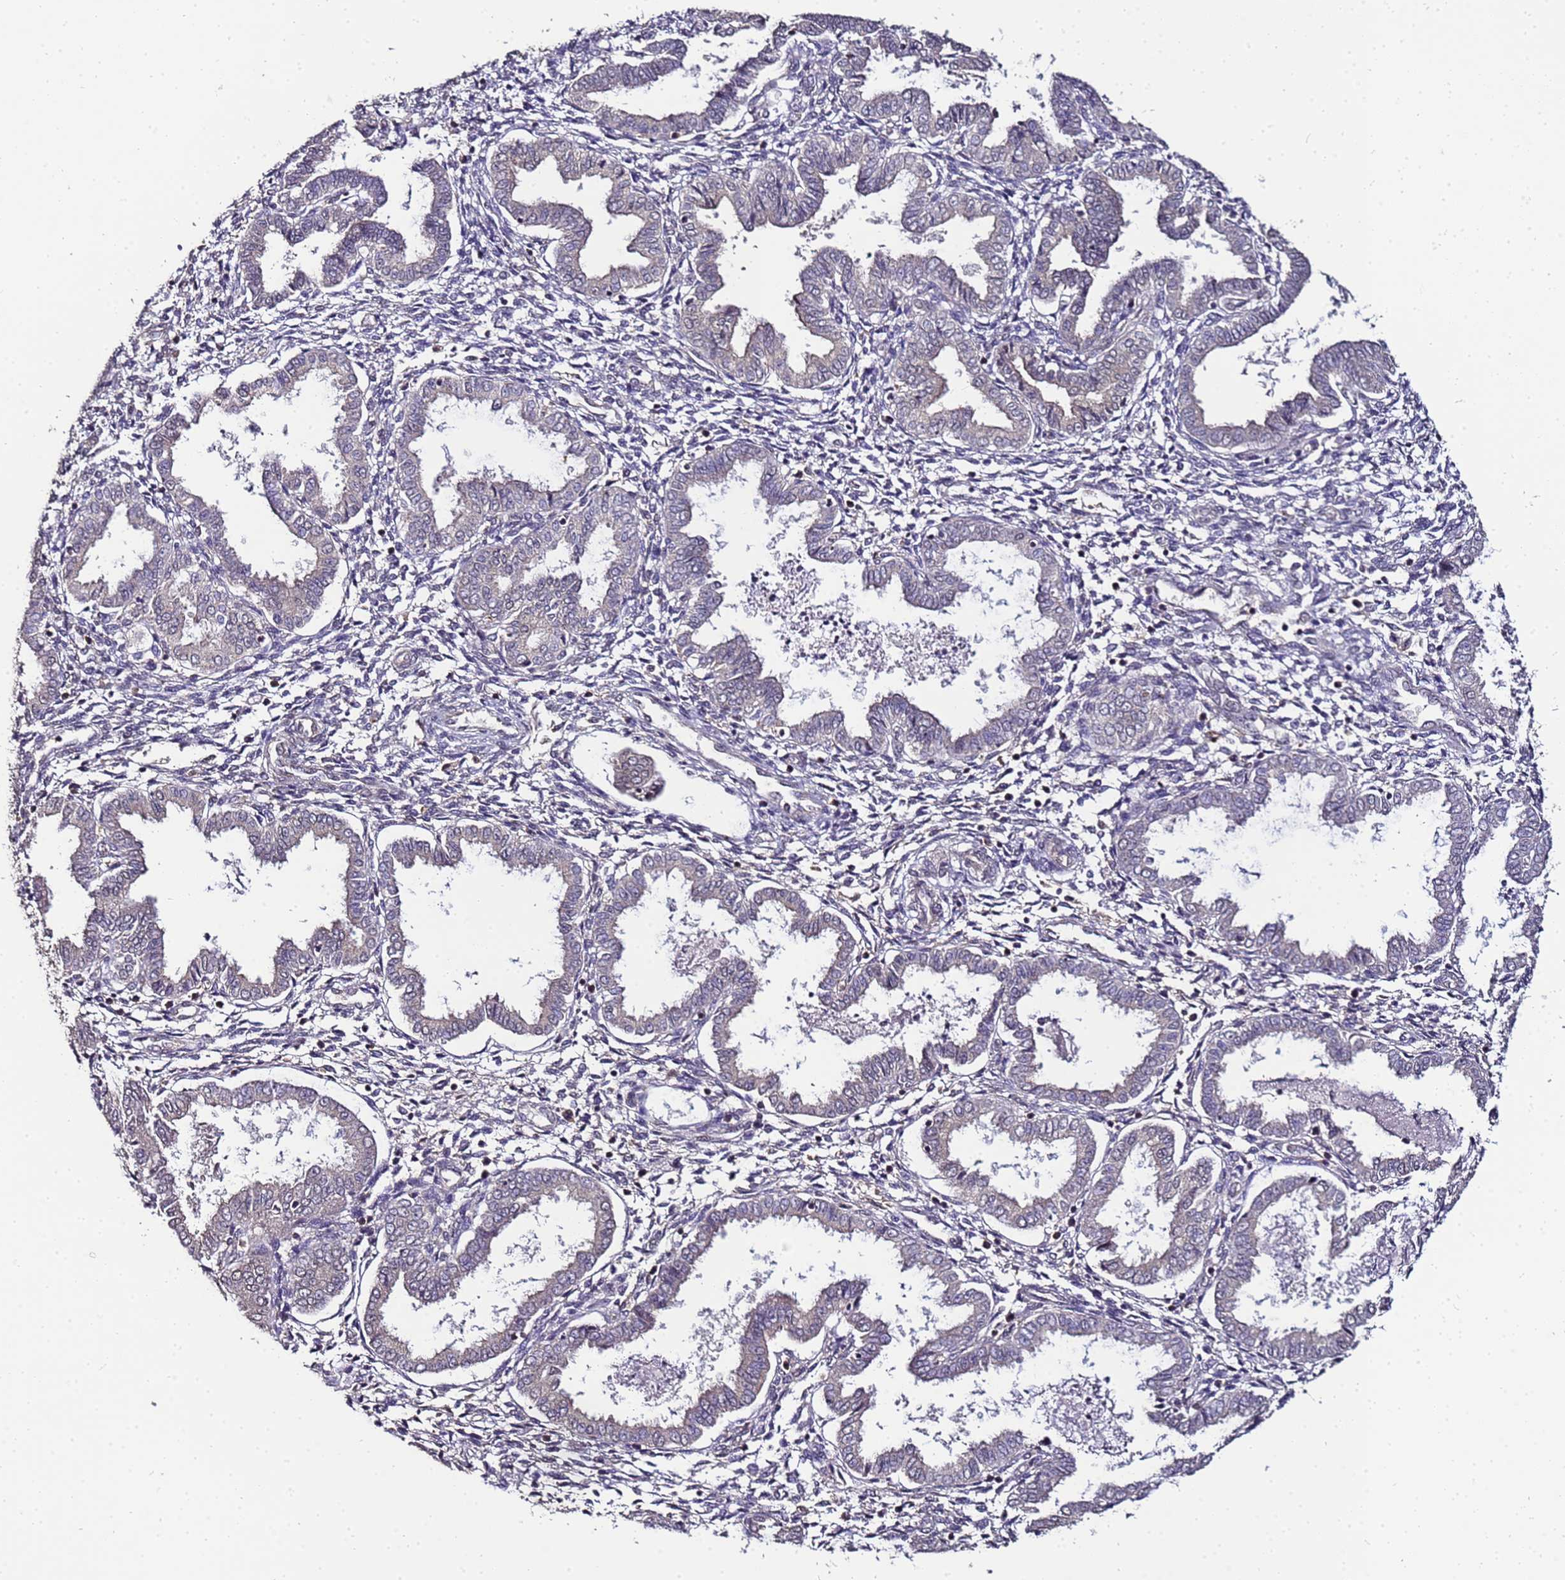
{"staining": {"intensity": "negative", "quantity": "none", "location": "none"}, "tissue": "endometrium", "cell_type": "Cells in endometrial stroma", "image_type": "normal", "snomed": [{"axis": "morphology", "description": "Normal tissue, NOS"}, {"axis": "topography", "description": "Endometrium"}], "caption": "Micrograph shows no protein positivity in cells in endometrial stroma of normal endometrium.", "gene": "ANKRD17", "patient": {"sex": "female", "age": 33}}